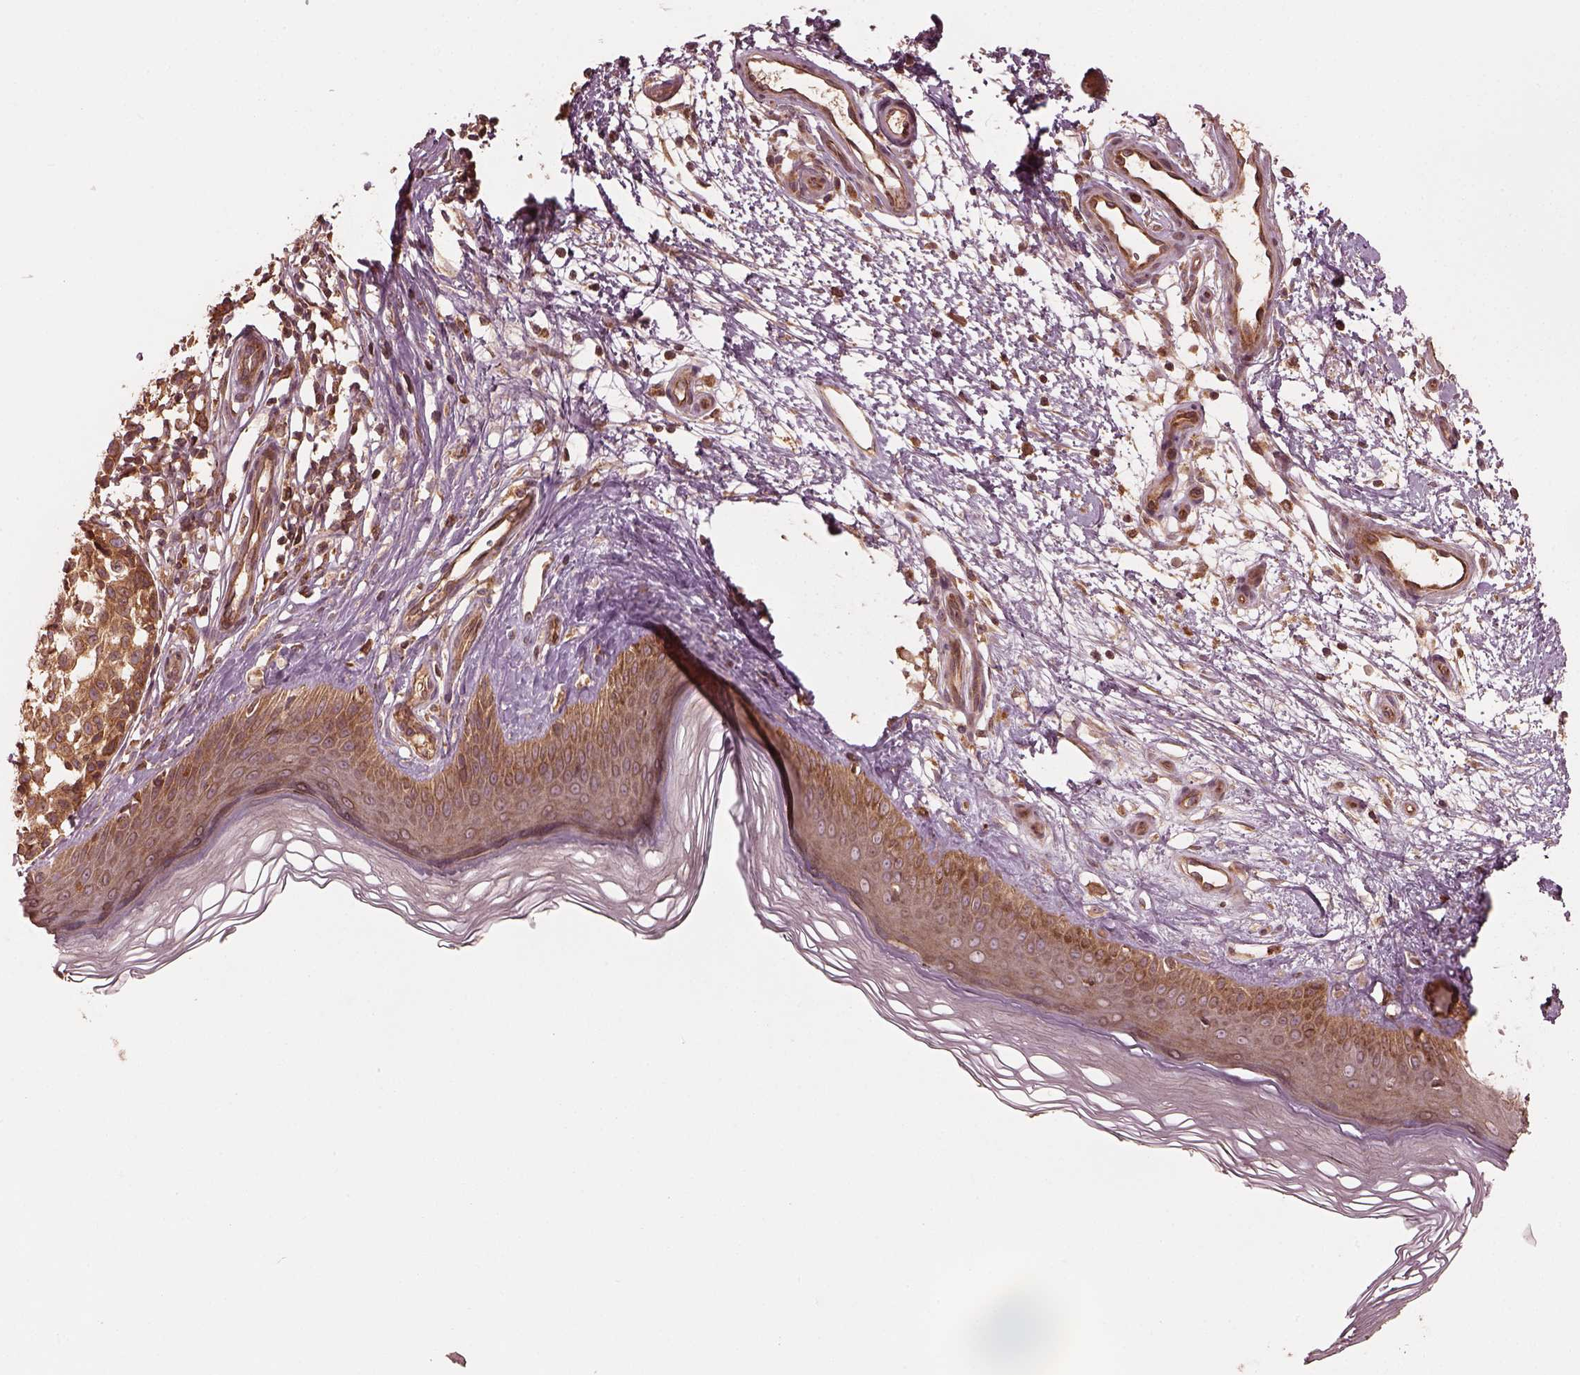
{"staining": {"intensity": "moderate", "quantity": ">75%", "location": "cytoplasmic/membranous"}, "tissue": "melanoma", "cell_type": "Tumor cells", "image_type": "cancer", "snomed": [{"axis": "morphology", "description": "Malignant melanoma, NOS"}, {"axis": "topography", "description": "Skin"}], "caption": "Malignant melanoma tissue displays moderate cytoplasmic/membranous expression in approximately >75% of tumor cells The staining is performed using DAB brown chromogen to label protein expression. The nuclei are counter-stained blue using hematoxylin.", "gene": "PIK3R2", "patient": {"sex": "female", "age": 90}}